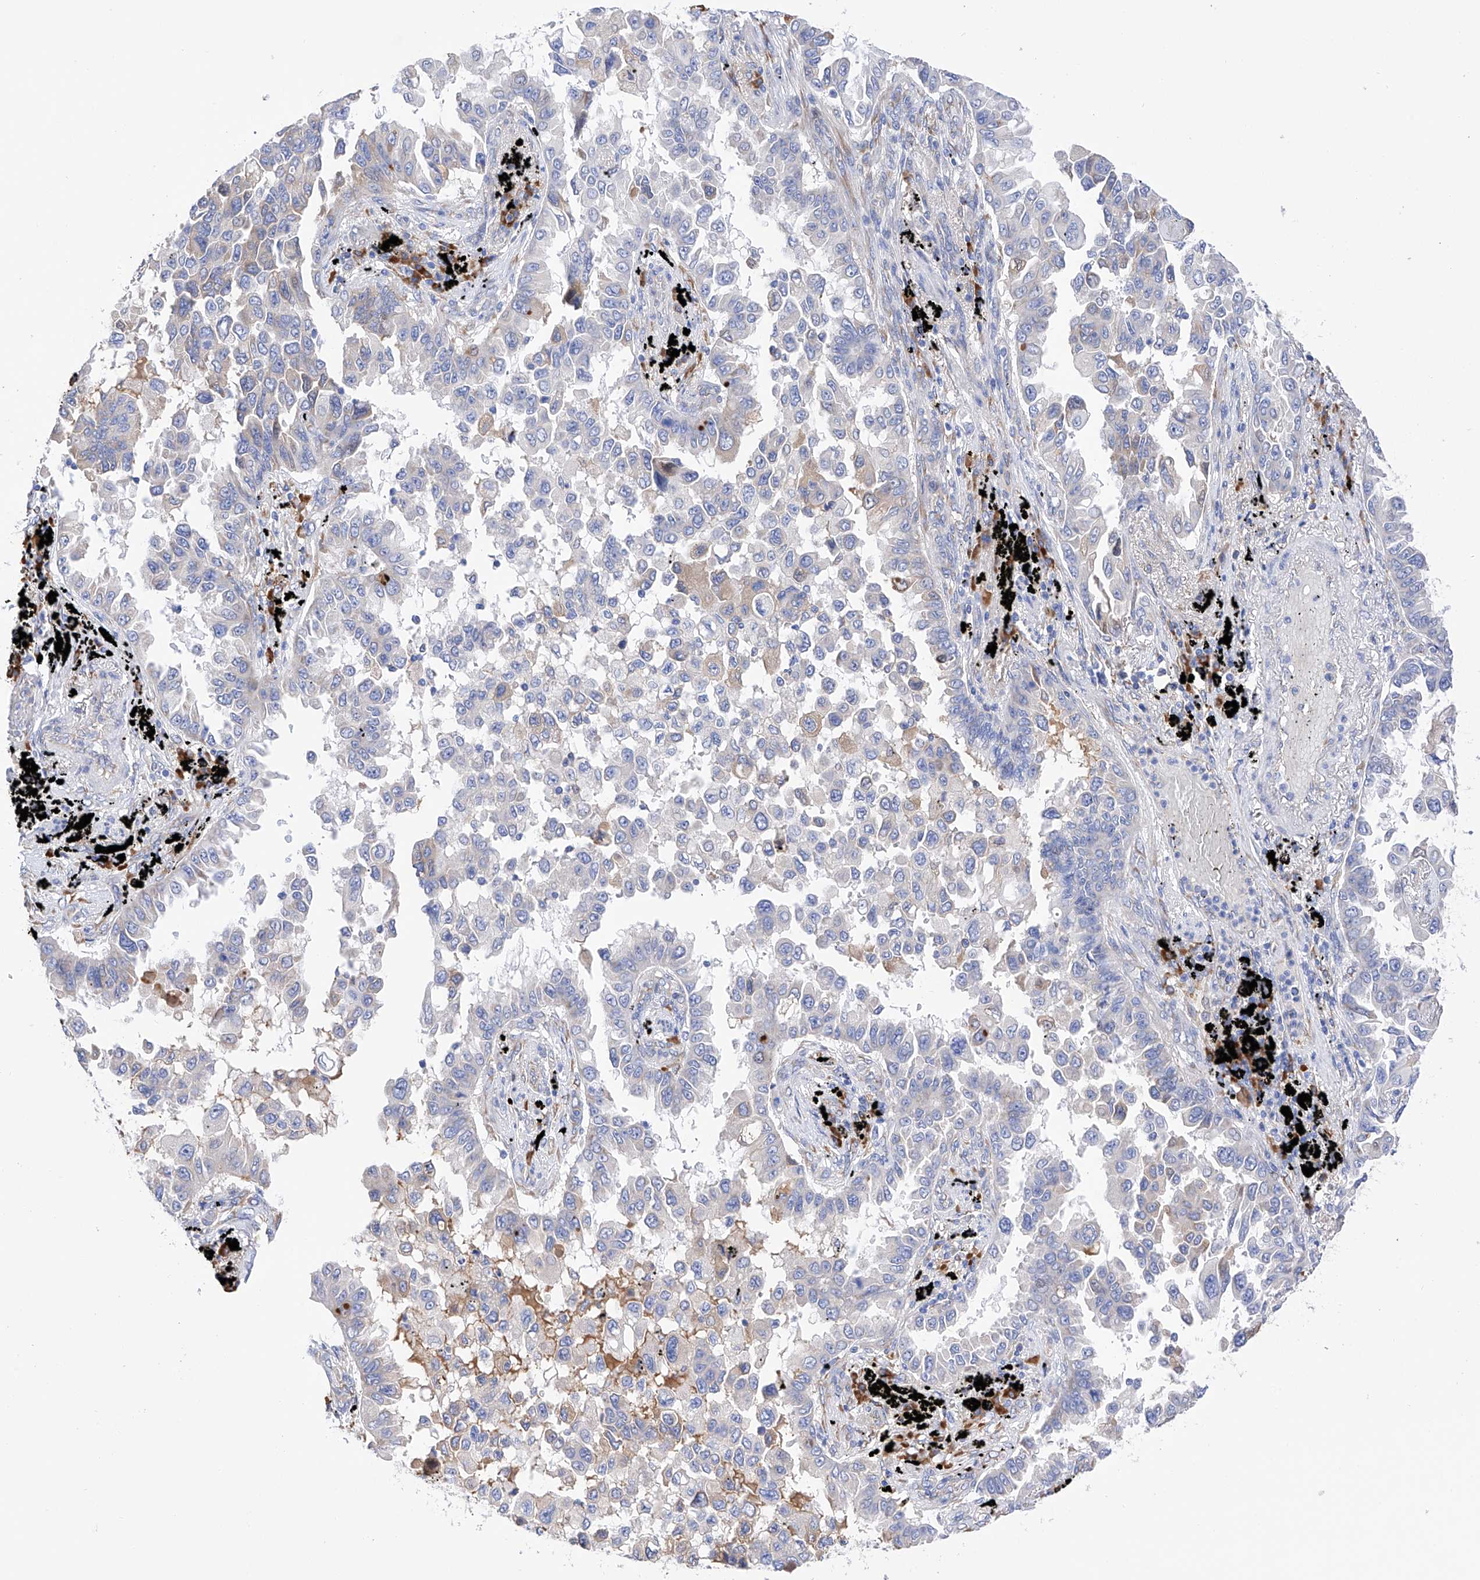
{"staining": {"intensity": "weak", "quantity": "<25%", "location": "cytoplasmic/membranous"}, "tissue": "lung cancer", "cell_type": "Tumor cells", "image_type": "cancer", "snomed": [{"axis": "morphology", "description": "Adenocarcinoma, NOS"}, {"axis": "topography", "description": "Lung"}], "caption": "A histopathology image of human lung cancer is negative for staining in tumor cells.", "gene": "PDIA5", "patient": {"sex": "female", "age": 67}}